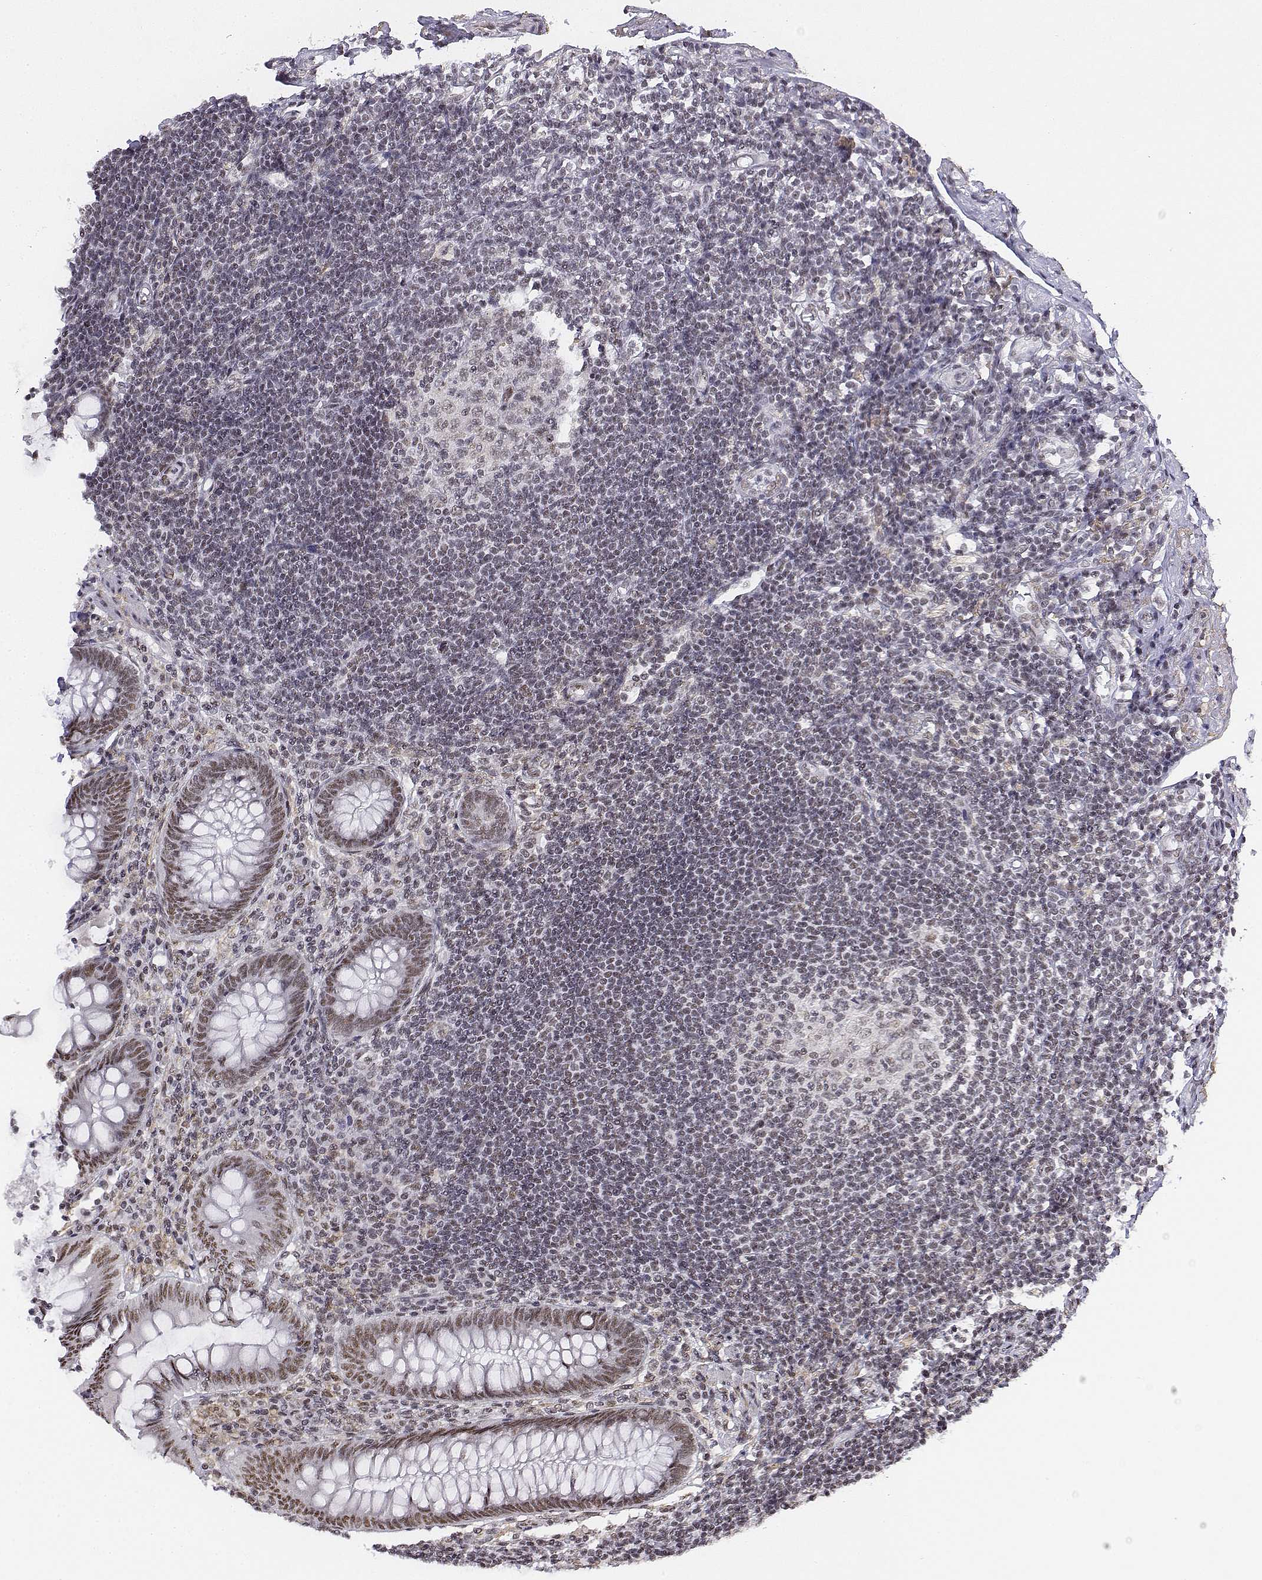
{"staining": {"intensity": "moderate", "quantity": ">75%", "location": "nuclear"}, "tissue": "appendix", "cell_type": "Glandular cells", "image_type": "normal", "snomed": [{"axis": "morphology", "description": "Normal tissue, NOS"}, {"axis": "topography", "description": "Appendix"}], "caption": "Immunohistochemical staining of unremarkable appendix demonstrates moderate nuclear protein expression in about >75% of glandular cells.", "gene": "SETD1A", "patient": {"sex": "female", "age": 57}}